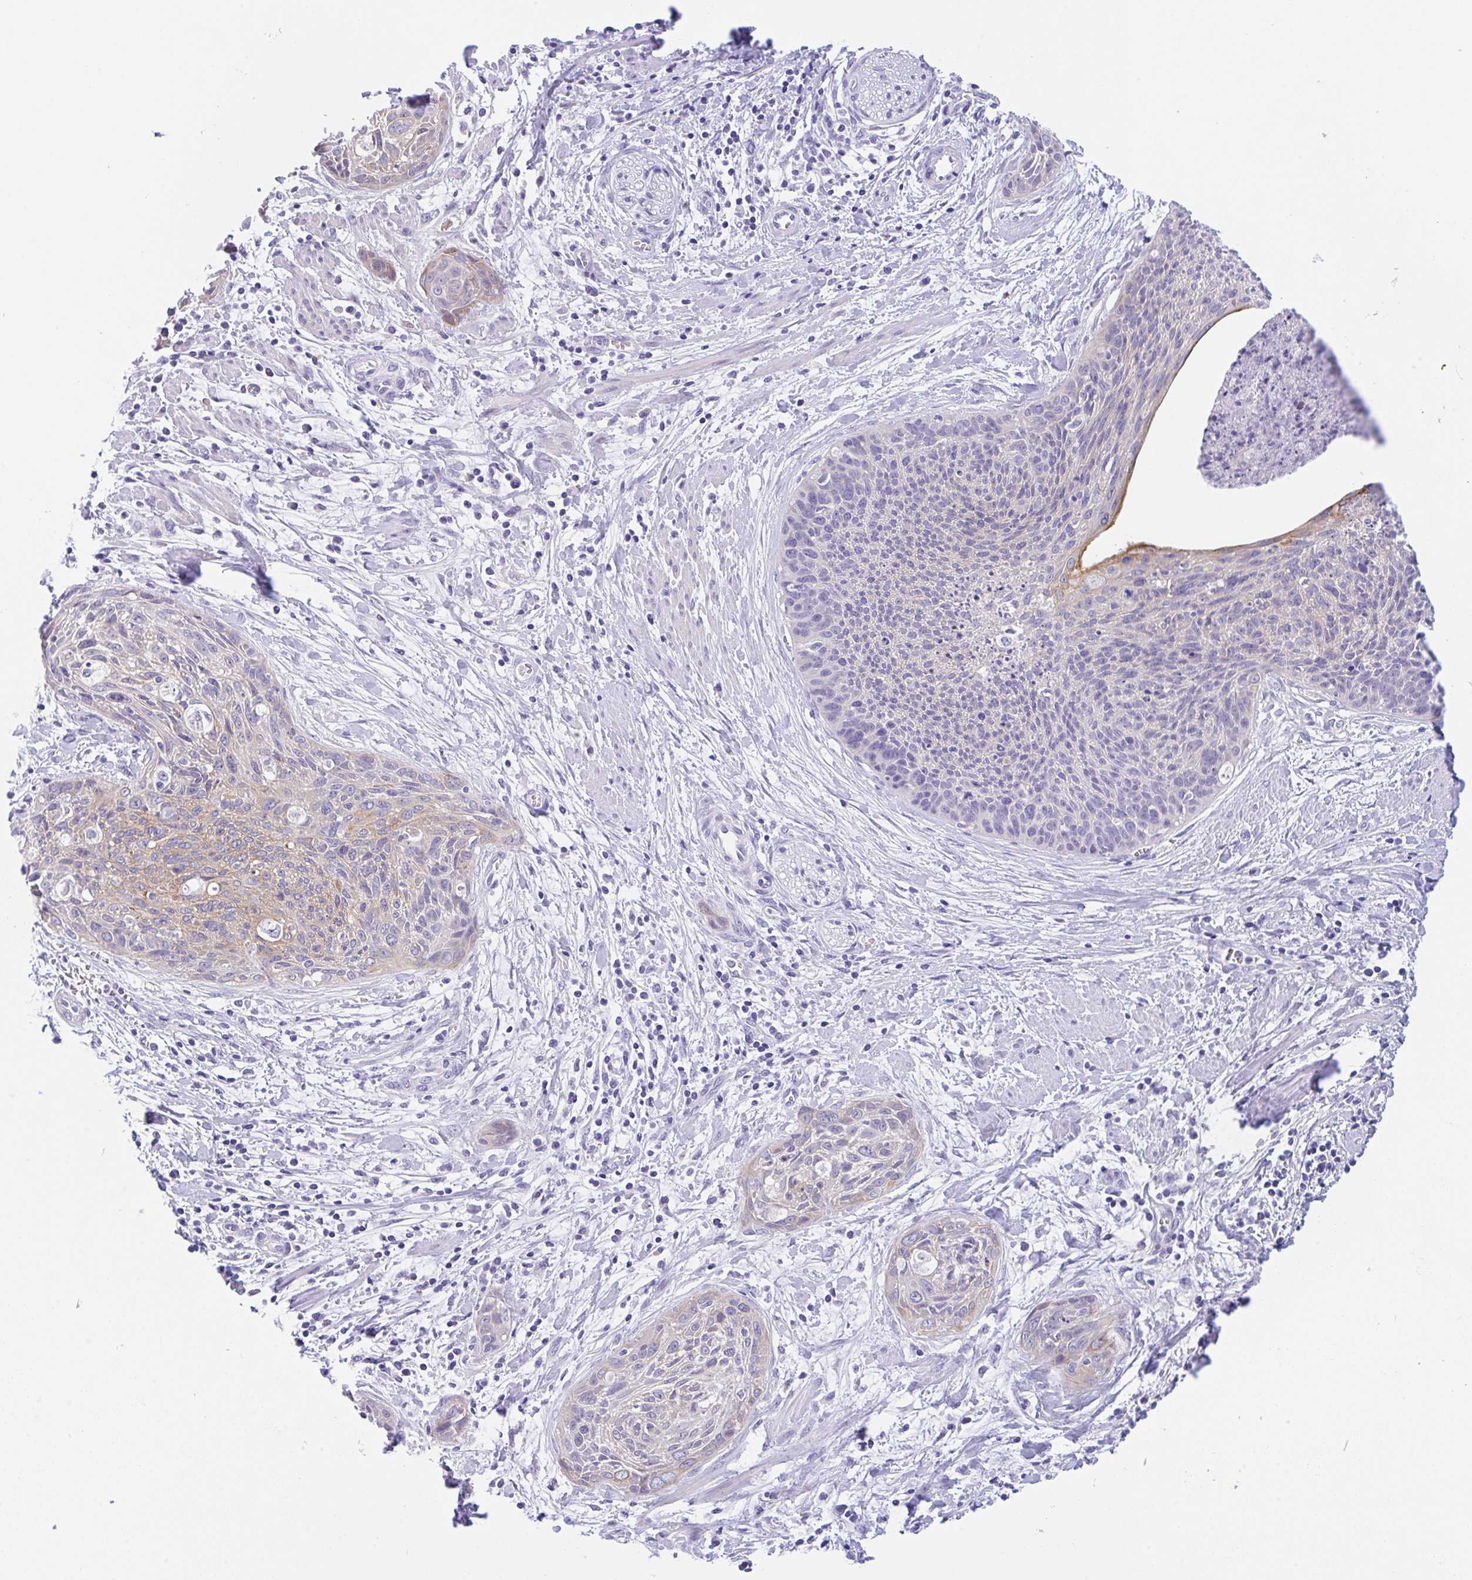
{"staining": {"intensity": "weak", "quantity": "<25%", "location": "cytoplasmic/membranous"}, "tissue": "cervical cancer", "cell_type": "Tumor cells", "image_type": "cancer", "snomed": [{"axis": "morphology", "description": "Squamous cell carcinoma, NOS"}, {"axis": "topography", "description": "Cervix"}], "caption": "High magnification brightfield microscopy of cervical squamous cell carcinoma stained with DAB (brown) and counterstained with hematoxylin (blue): tumor cells show no significant staining.", "gene": "TRAF4", "patient": {"sex": "female", "age": 55}}